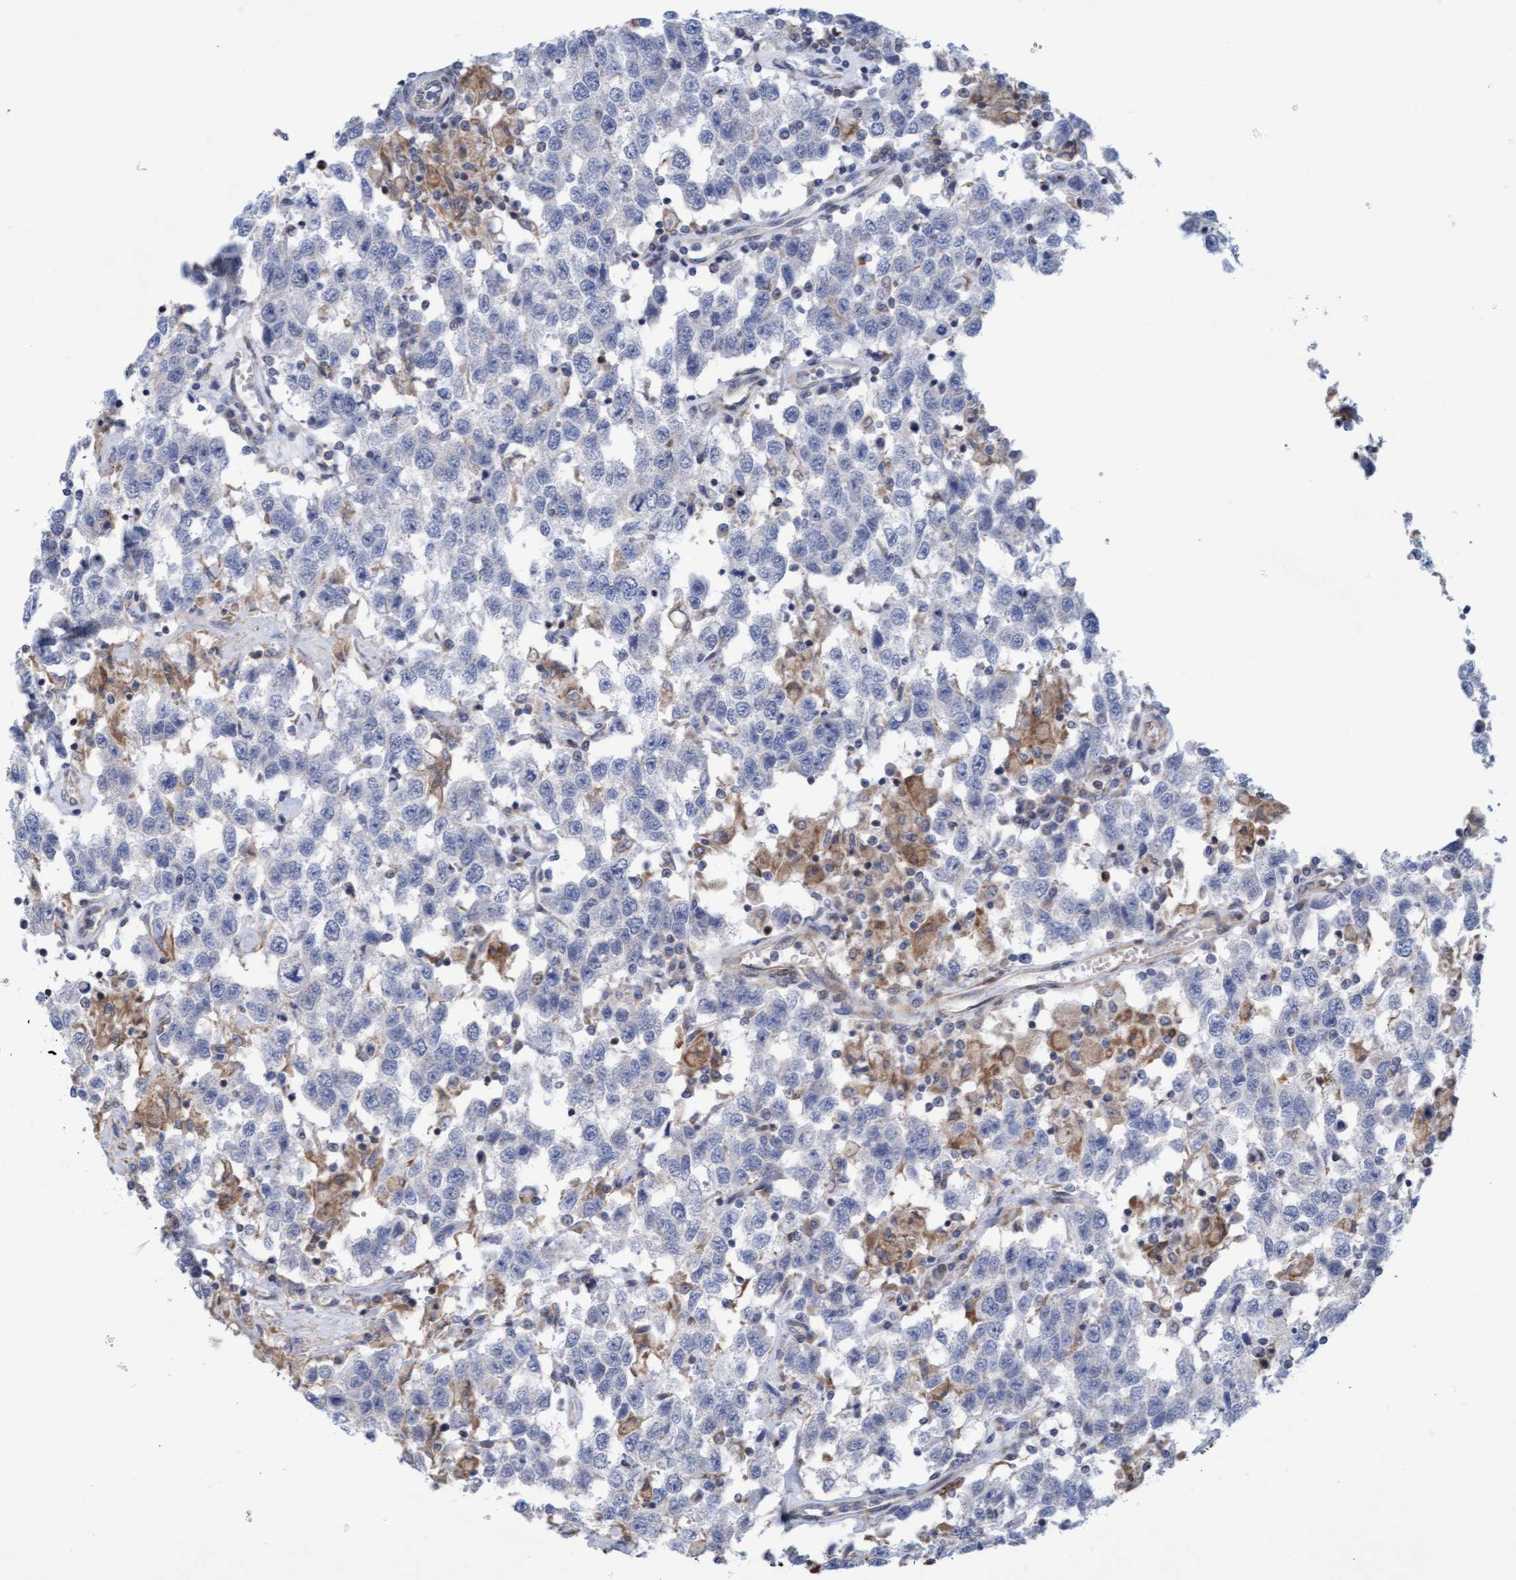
{"staining": {"intensity": "negative", "quantity": "none", "location": "none"}, "tissue": "testis cancer", "cell_type": "Tumor cells", "image_type": "cancer", "snomed": [{"axis": "morphology", "description": "Seminoma, NOS"}, {"axis": "topography", "description": "Testis"}], "caption": "DAB immunohistochemical staining of testis cancer (seminoma) shows no significant expression in tumor cells.", "gene": "SLC28A3", "patient": {"sex": "male", "age": 41}}